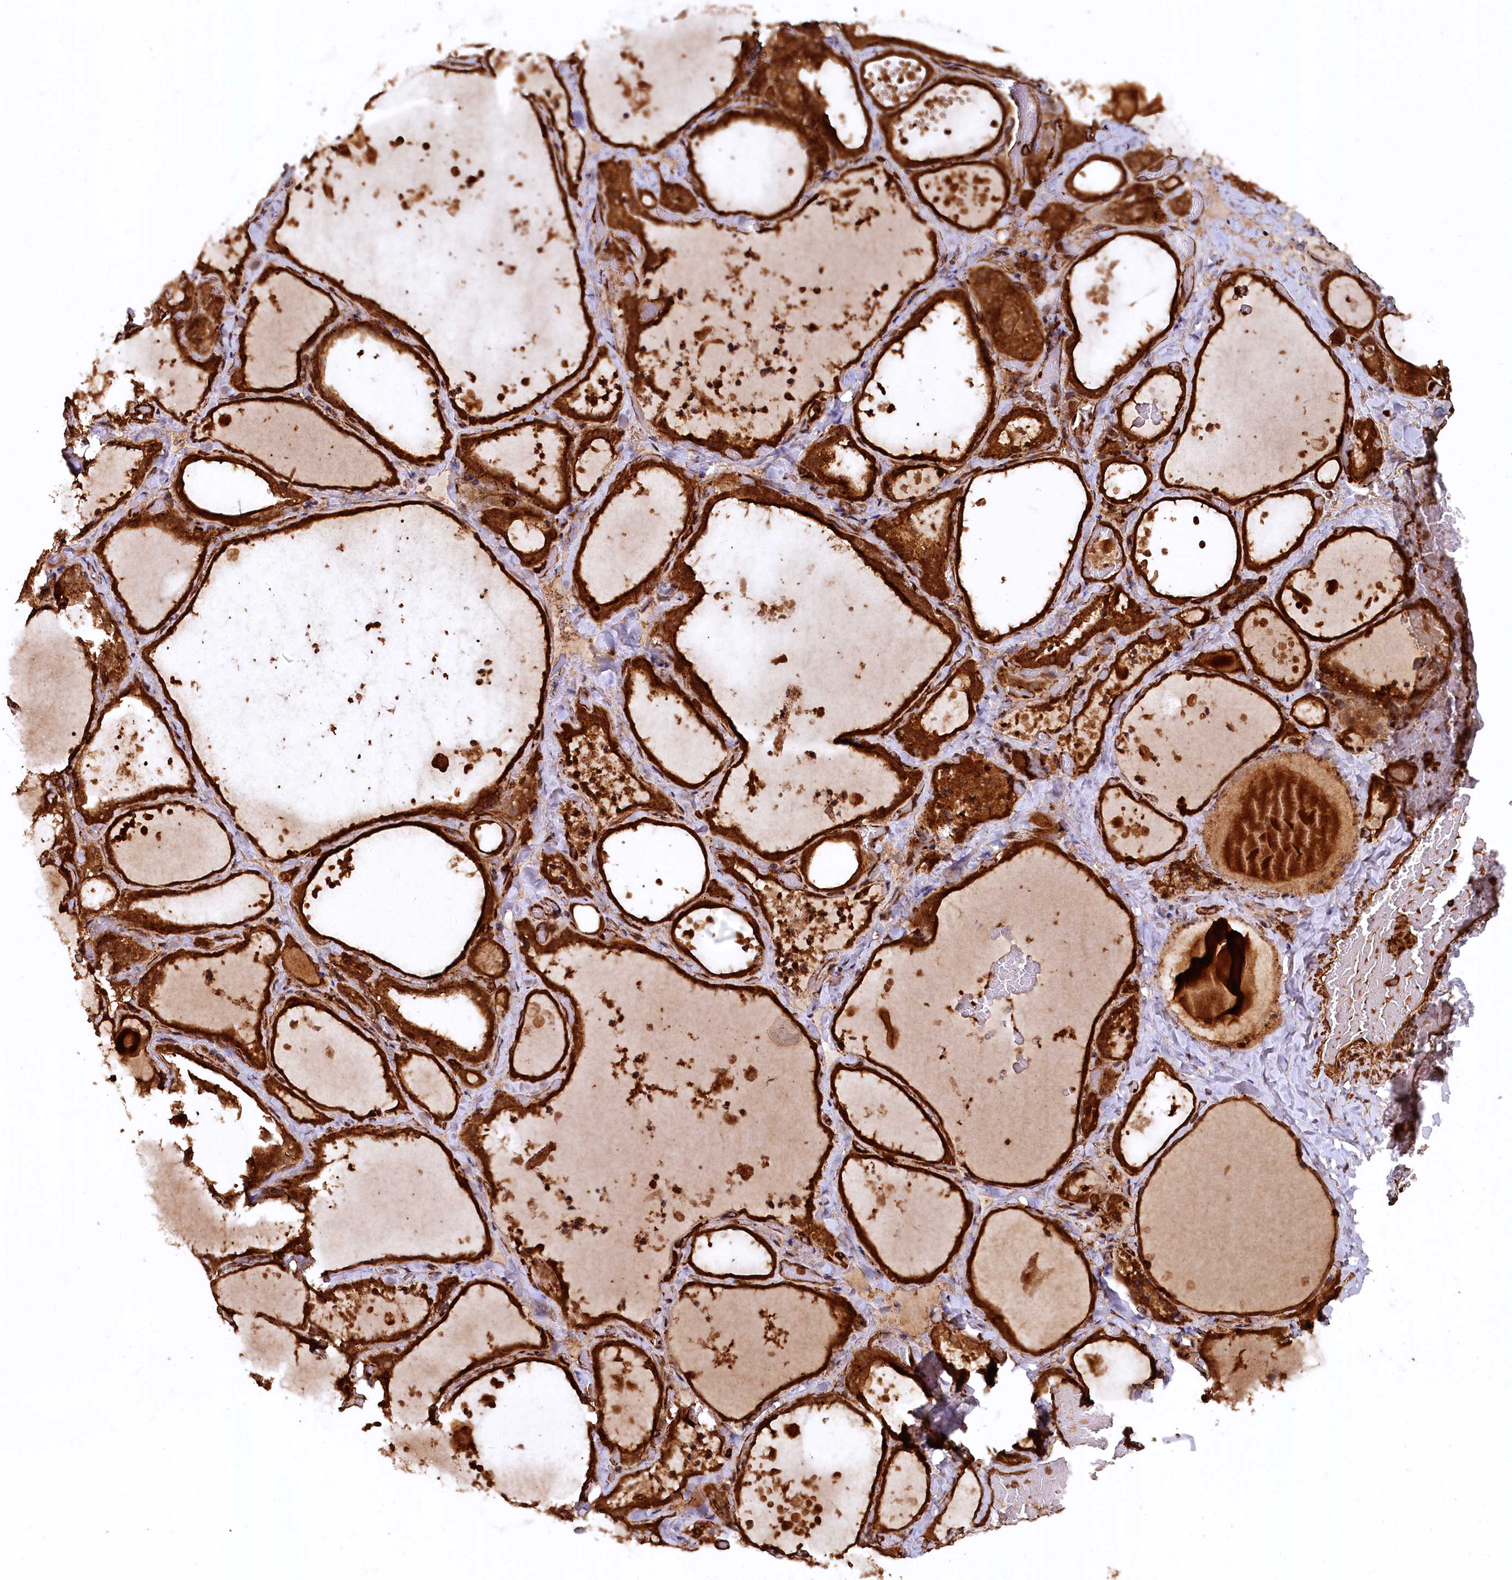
{"staining": {"intensity": "strong", "quantity": ">75%", "location": "cytoplasmic/membranous"}, "tissue": "thyroid gland", "cell_type": "Glandular cells", "image_type": "normal", "snomed": [{"axis": "morphology", "description": "Normal tissue, NOS"}, {"axis": "topography", "description": "Thyroid gland"}], "caption": "Thyroid gland was stained to show a protein in brown. There is high levels of strong cytoplasmic/membranous expression in about >75% of glandular cells. (Brightfield microscopy of DAB IHC at high magnification).", "gene": "STUB1", "patient": {"sex": "female", "age": 44}}